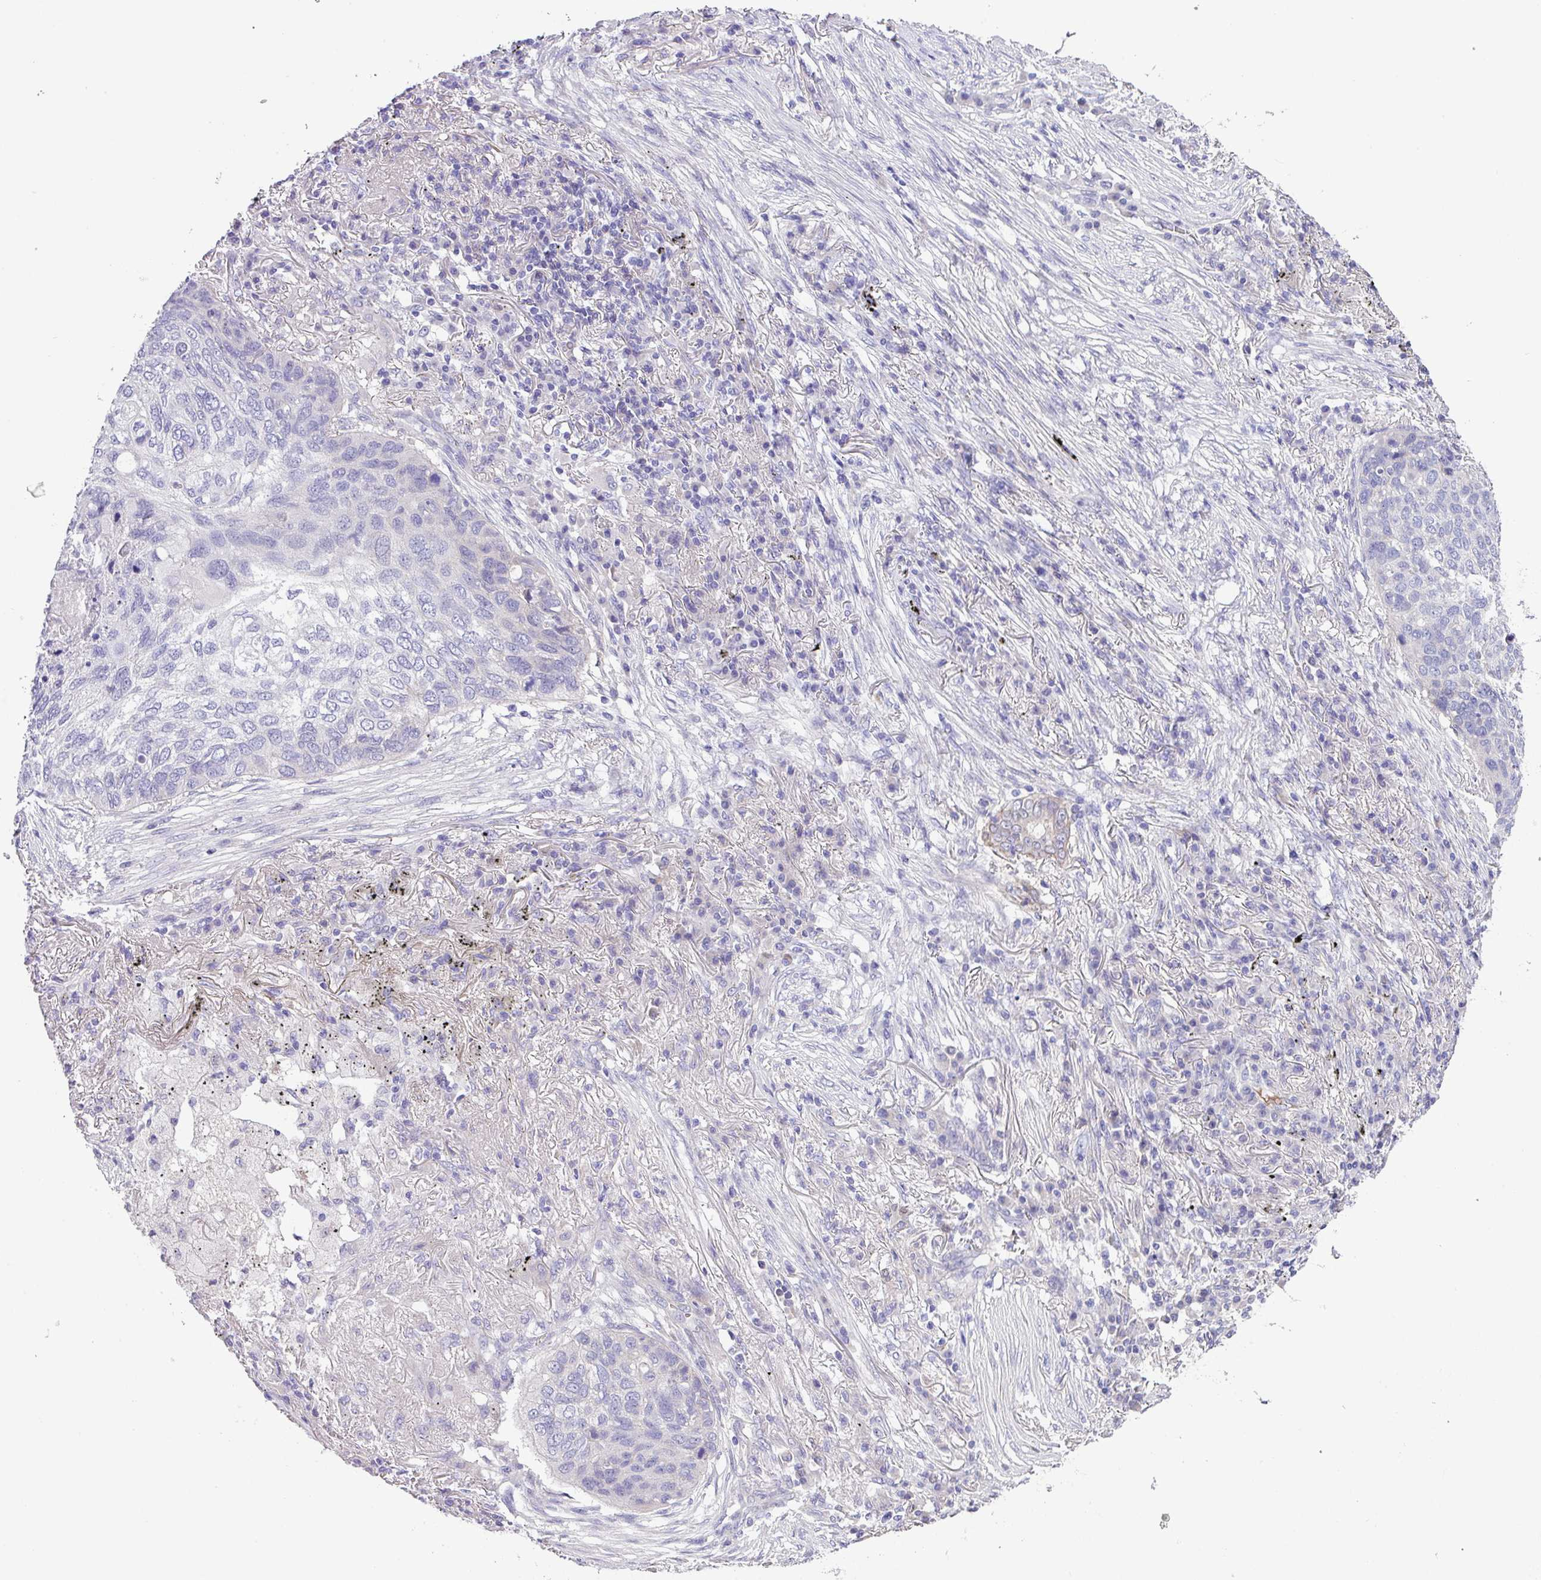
{"staining": {"intensity": "negative", "quantity": "none", "location": "none"}, "tissue": "lung cancer", "cell_type": "Tumor cells", "image_type": "cancer", "snomed": [{"axis": "morphology", "description": "Squamous cell carcinoma, NOS"}, {"axis": "topography", "description": "Lung"}], "caption": "Immunohistochemistry histopathology image of neoplastic tissue: human lung cancer (squamous cell carcinoma) stained with DAB shows no significant protein staining in tumor cells.", "gene": "DNAL1", "patient": {"sex": "female", "age": 63}}